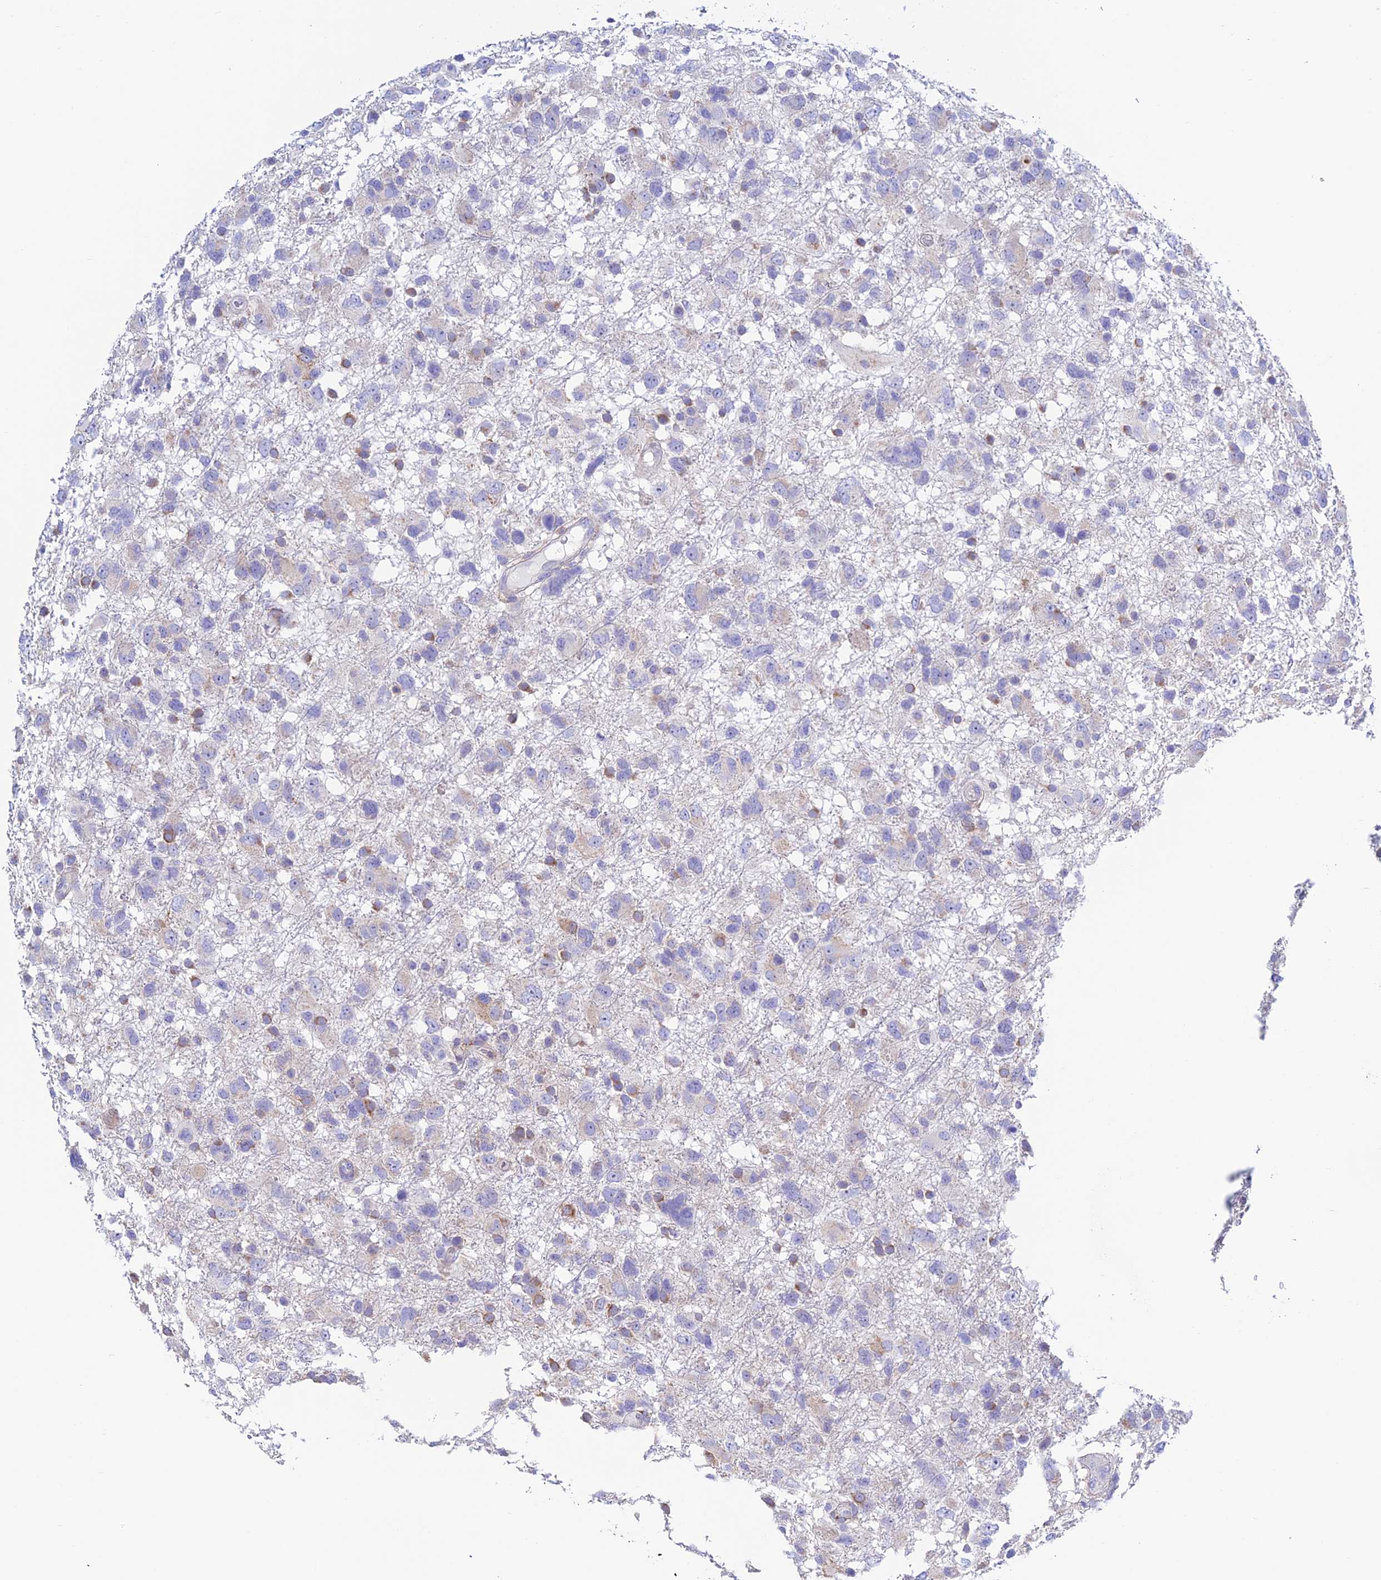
{"staining": {"intensity": "moderate", "quantity": "<25%", "location": "cytoplasmic/membranous"}, "tissue": "glioma", "cell_type": "Tumor cells", "image_type": "cancer", "snomed": [{"axis": "morphology", "description": "Glioma, malignant, High grade"}, {"axis": "topography", "description": "Brain"}], "caption": "Immunohistochemistry staining of glioma, which displays low levels of moderate cytoplasmic/membranous staining in approximately <25% of tumor cells indicating moderate cytoplasmic/membranous protein positivity. The staining was performed using DAB (3,3'-diaminobenzidine) (brown) for protein detection and nuclei were counterstained in hematoxylin (blue).", "gene": "PRIM1", "patient": {"sex": "male", "age": 61}}